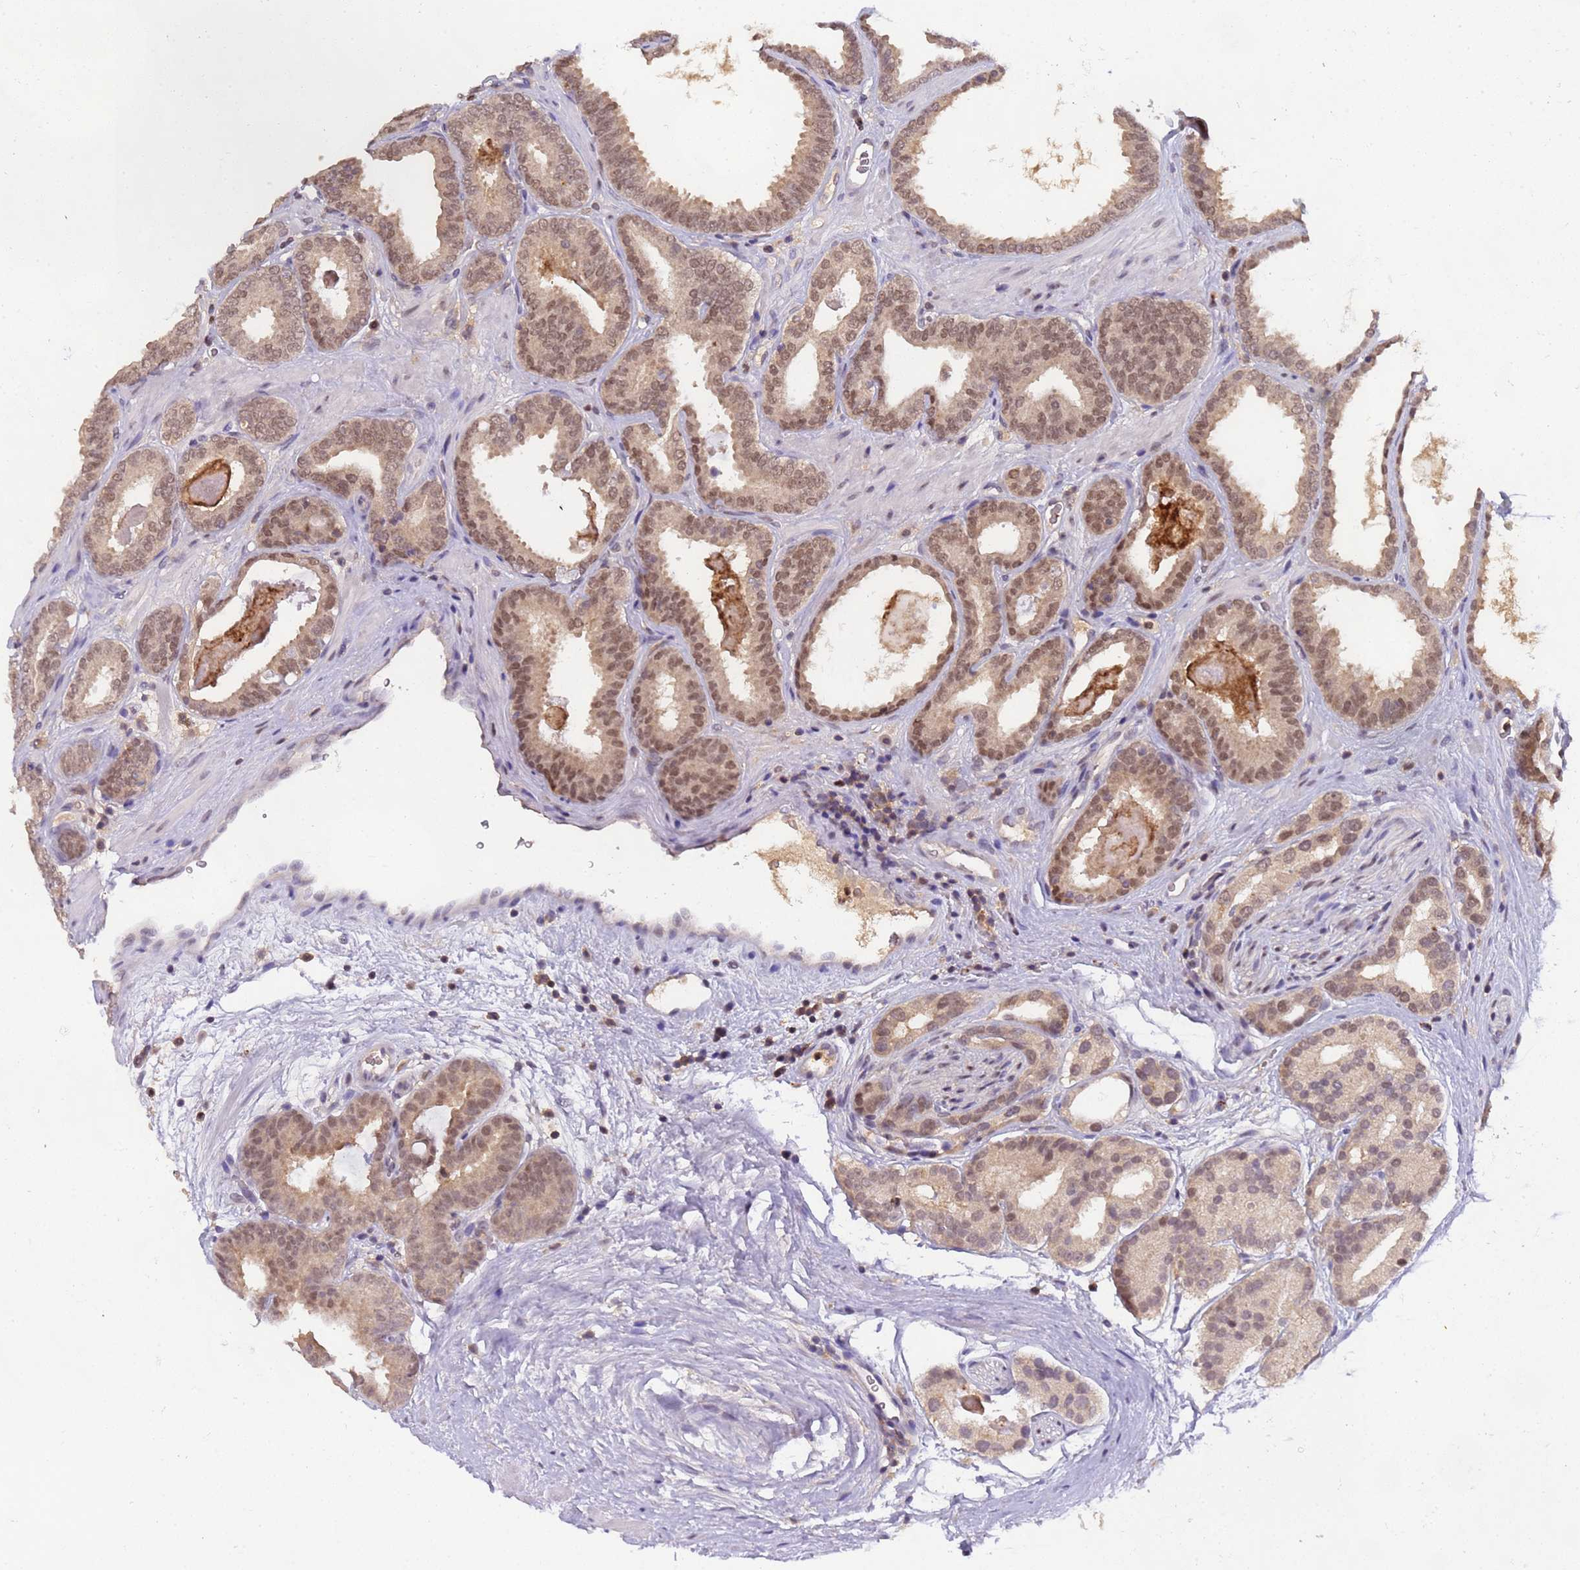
{"staining": {"intensity": "moderate", "quantity": ">75%", "location": "nuclear"}, "tissue": "prostate cancer", "cell_type": "Tumor cells", "image_type": "cancer", "snomed": [{"axis": "morphology", "description": "Adenocarcinoma, High grade"}, {"axis": "topography", "description": "Prostate"}], "caption": "Prostate cancer (high-grade adenocarcinoma) stained with a brown dye reveals moderate nuclear positive positivity in approximately >75% of tumor cells.", "gene": "CD53", "patient": {"sex": "male", "age": 72}}